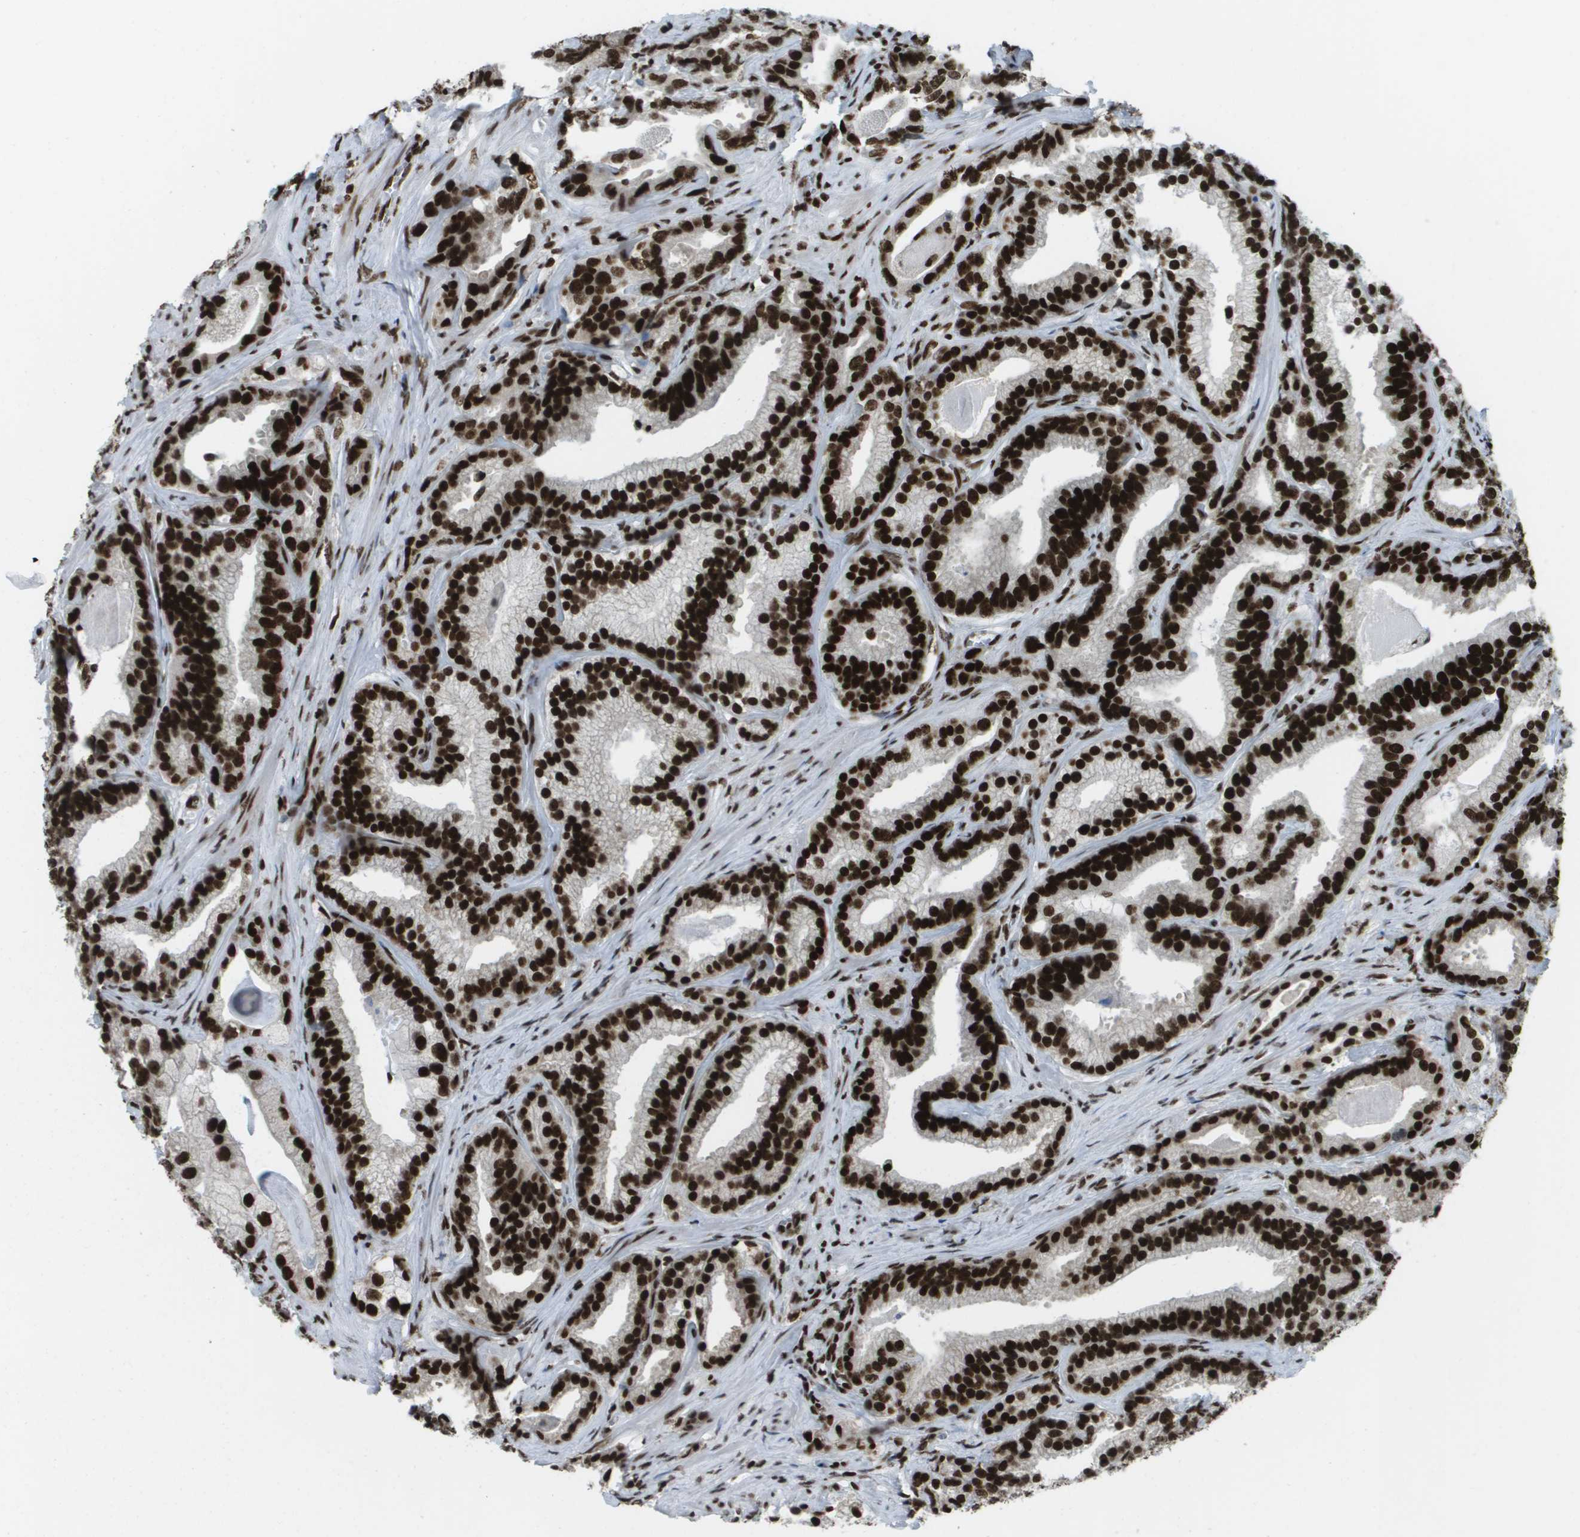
{"staining": {"intensity": "strong", "quantity": ">75%", "location": "nuclear"}, "tissue": "prostate cancer", "cell_type": "Tumor cells", "image_type": "cancer", "snomed": [{"axis": "morphology", "description": "Adenocarcinoma, Low grade"}, {"axis": "topography", "description": "Prostate"}], "caption": "Brown immunohistochemical staining in human adenocarcinoma (low-grade) (prostate) shows strong nuclear staining in approximately >75% of tumor cells. (Brightfield microscopy of DAB IHC at high magnification).", "gene": "GLYR1", "patient": {"sex": "male", "age": 59}}